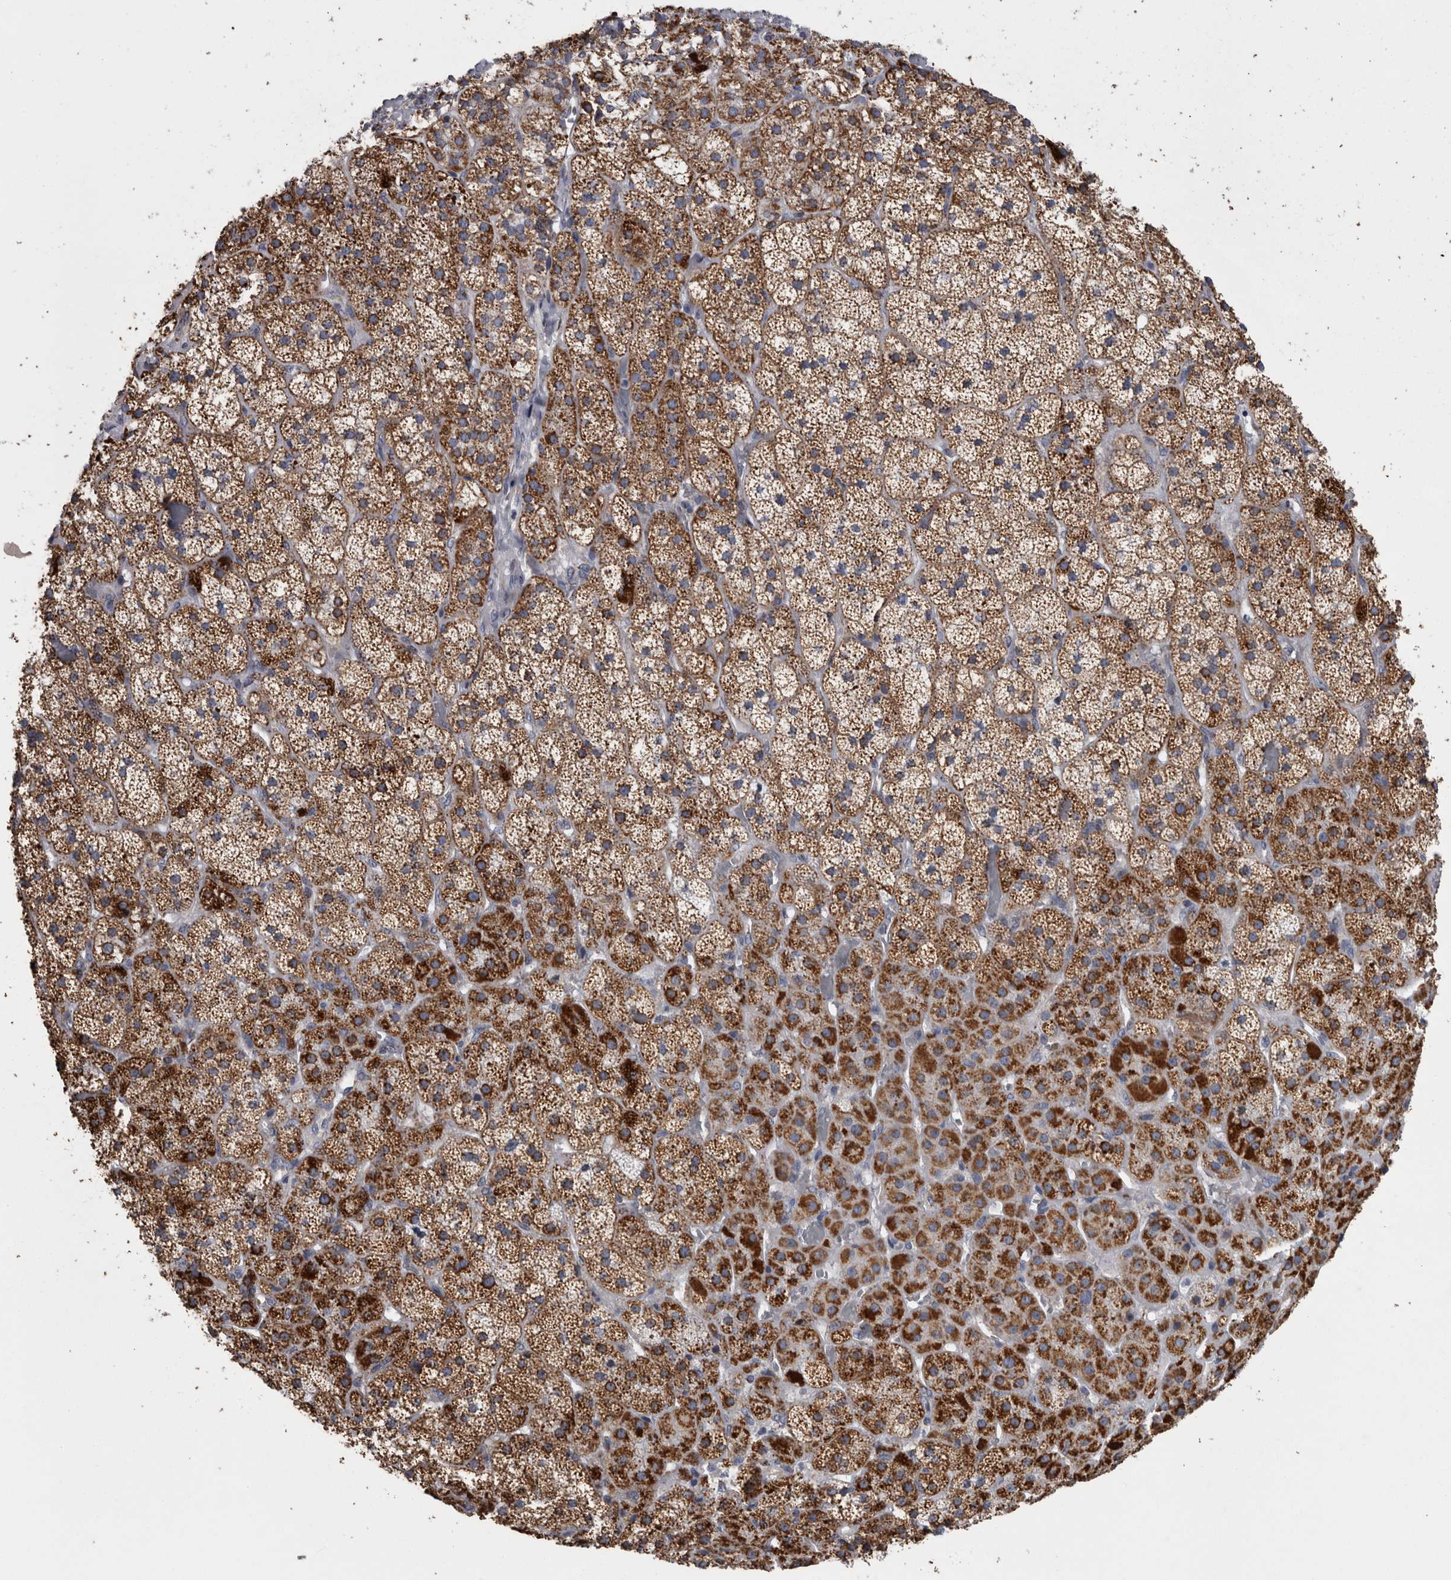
{"staining": {"intensity": "strong", "quantity": ">75%", "location": "cytoplasmic/membranous"}, "tissue": "adrenal gland", "cell_type": "Glandular cells", "image_type": "normal", "snomed": [{"axis": "morphology", "description": "Normal tissue, NOS"}, {"axis": "topography", "description": "Adrenal gland"}], "caption": "Immunohistochemical staining of benign human adrenal gland displays high levels of strong cytoplasmic/membranous positivity in about >75% of glandular cells. Immunohistochemistry (ihc) stains the protein of interest in brown and the nuclei are stained blue.", "gene": "MDH2", "patient": {"sex": "male", "age": 57}}